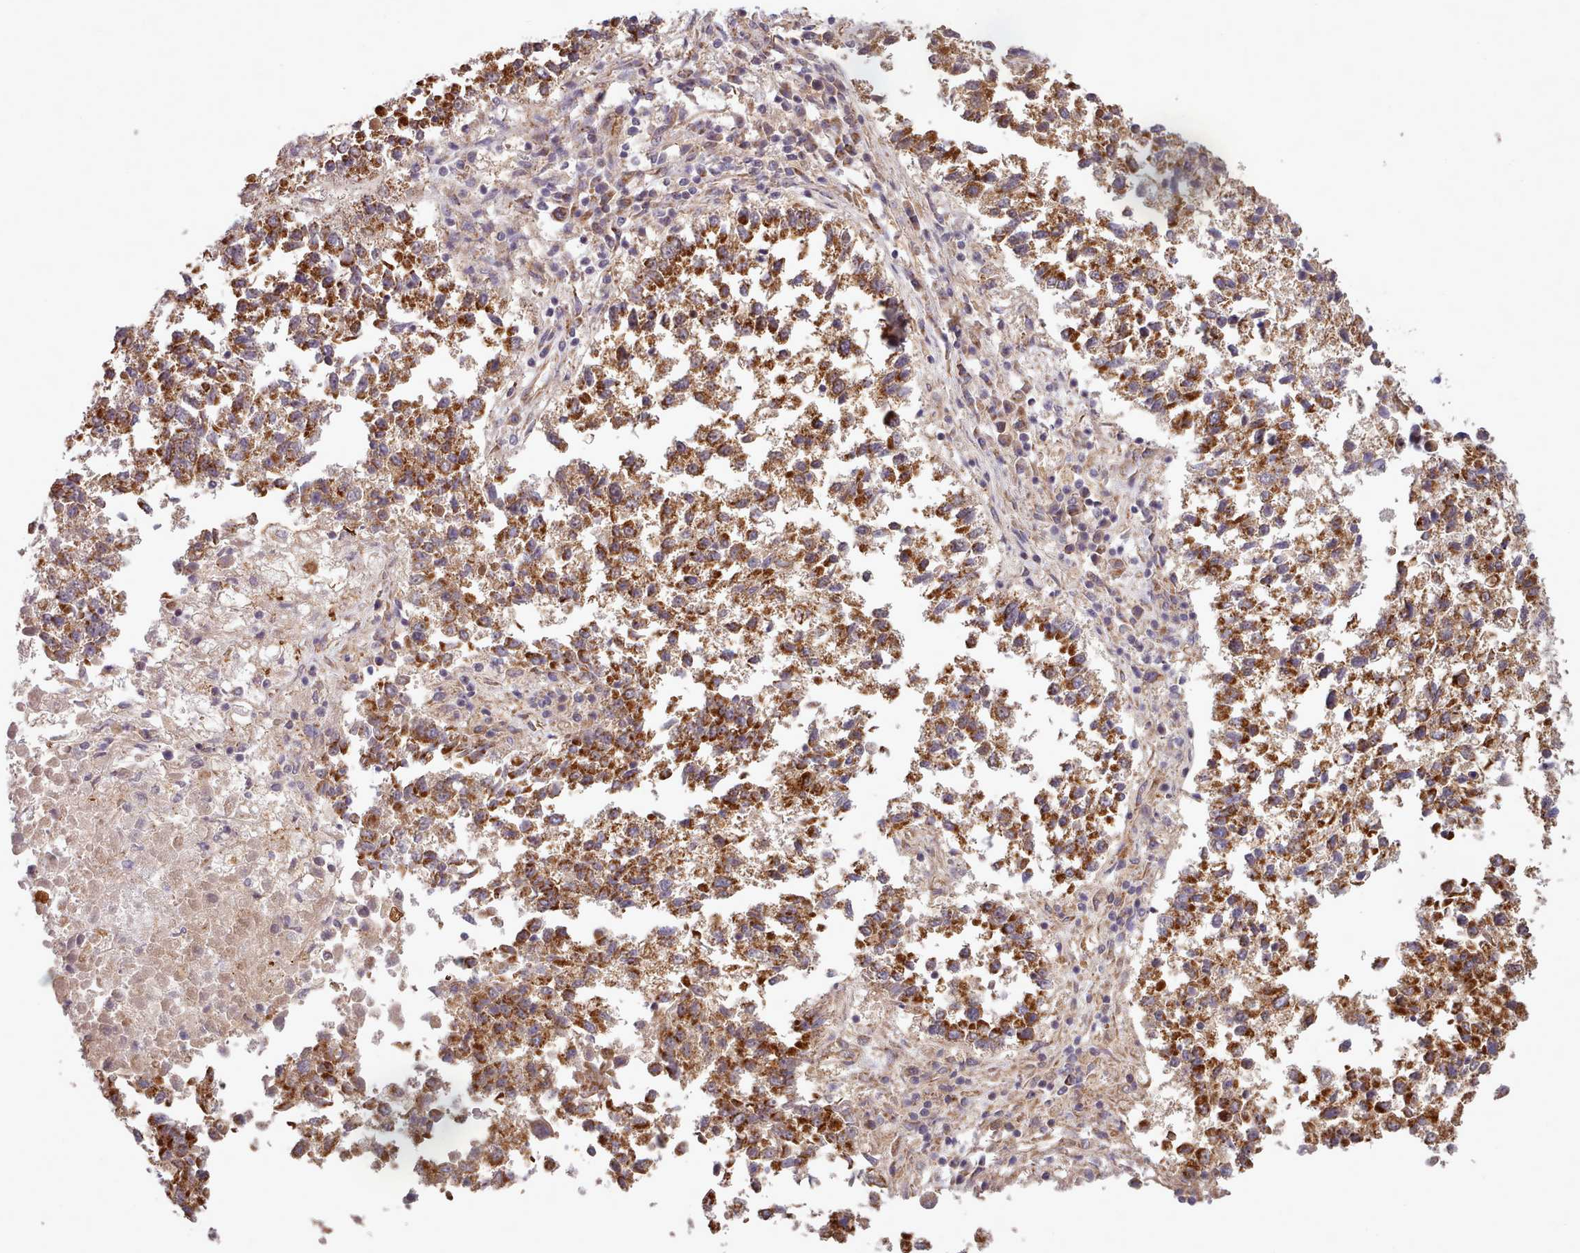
{"staining": {"intensity": "strong", "quantity": ">75%", "location": "cytoplasmic/membranous"}, "tissue": "lung cancer", "cell_type": "Tumor cells", "image_type": "cancer", "snomed": [{"axis": "morphology", "description": "Squamous cell carcinoma, NOS"}, {"axis": "topography", "description": "Lung"}], "caption": "Protein expression analysis of human lung cancer reveals strong cytoplasmic/membranous staining in approximately >75% of tumor cells.", "gene": "MRPL46", "patient": {"sex": "male", "age": 73}}